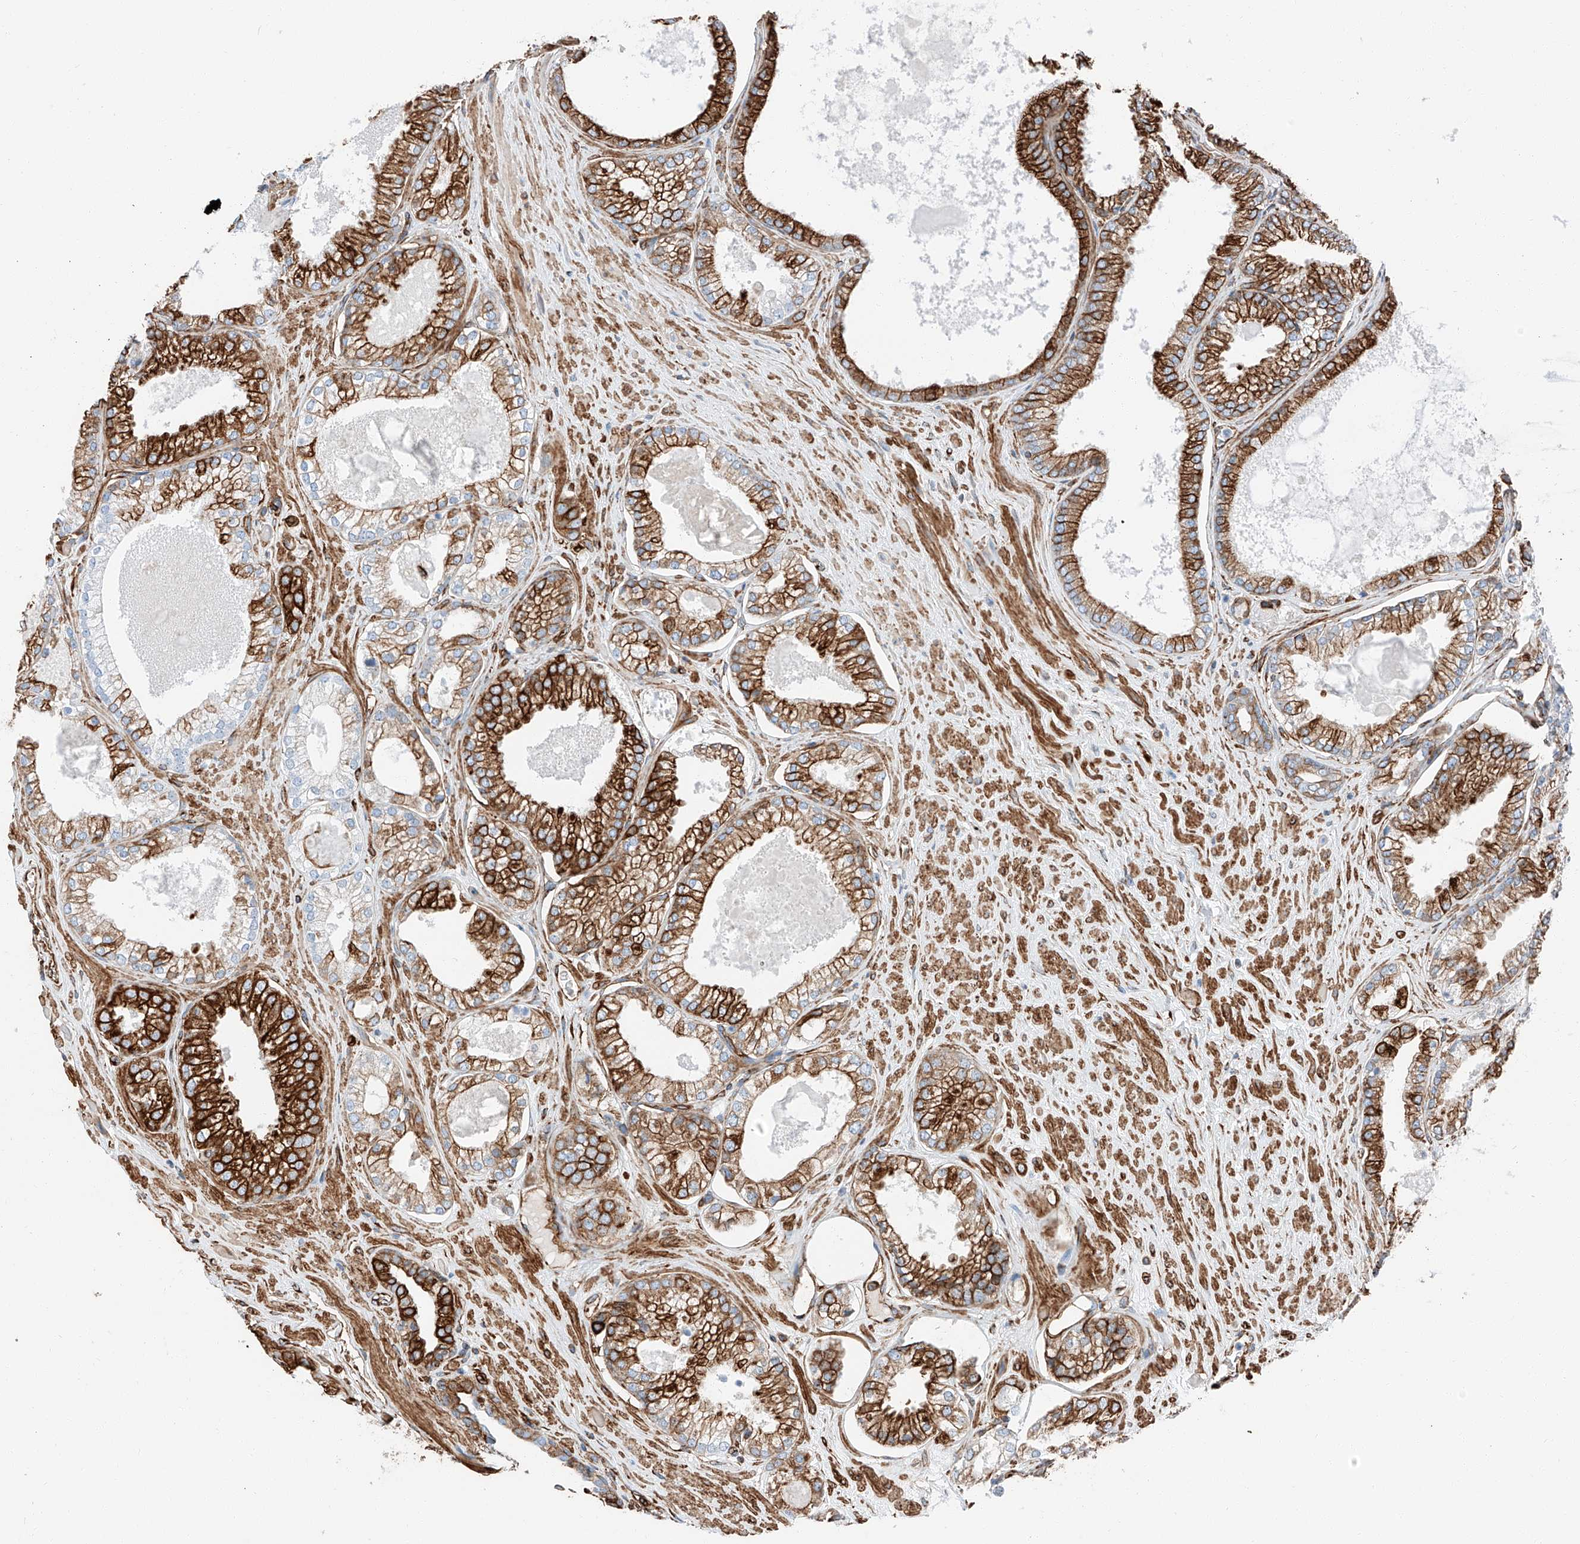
{"staining": {"intensity": "strong", "quantity": ">75%", "location": "cytoplasmic/membranous"}, "tissue": "prostate cancer", "cell_type": "Tumor cells", "image_type": "cancer", "snomed": [{"axis": "morphology", "description": "Adenocarcinoma, Low grade"}, {"axis": "topography", "description": "Prostate"}], "caption": "Adenocarcinoma (low-grade) (prostate) was stained to show a protein in brown. There is high levels of strong cytoplasmic/membranous staining in approximately >75% of tumor cells. (DAB (3,3'-diaminobenzidine) IHC, brown staining for protein, blue staining for nuclei).", "gene": "ZNF804A", "patient": {"sex": "male", "age": 62}}